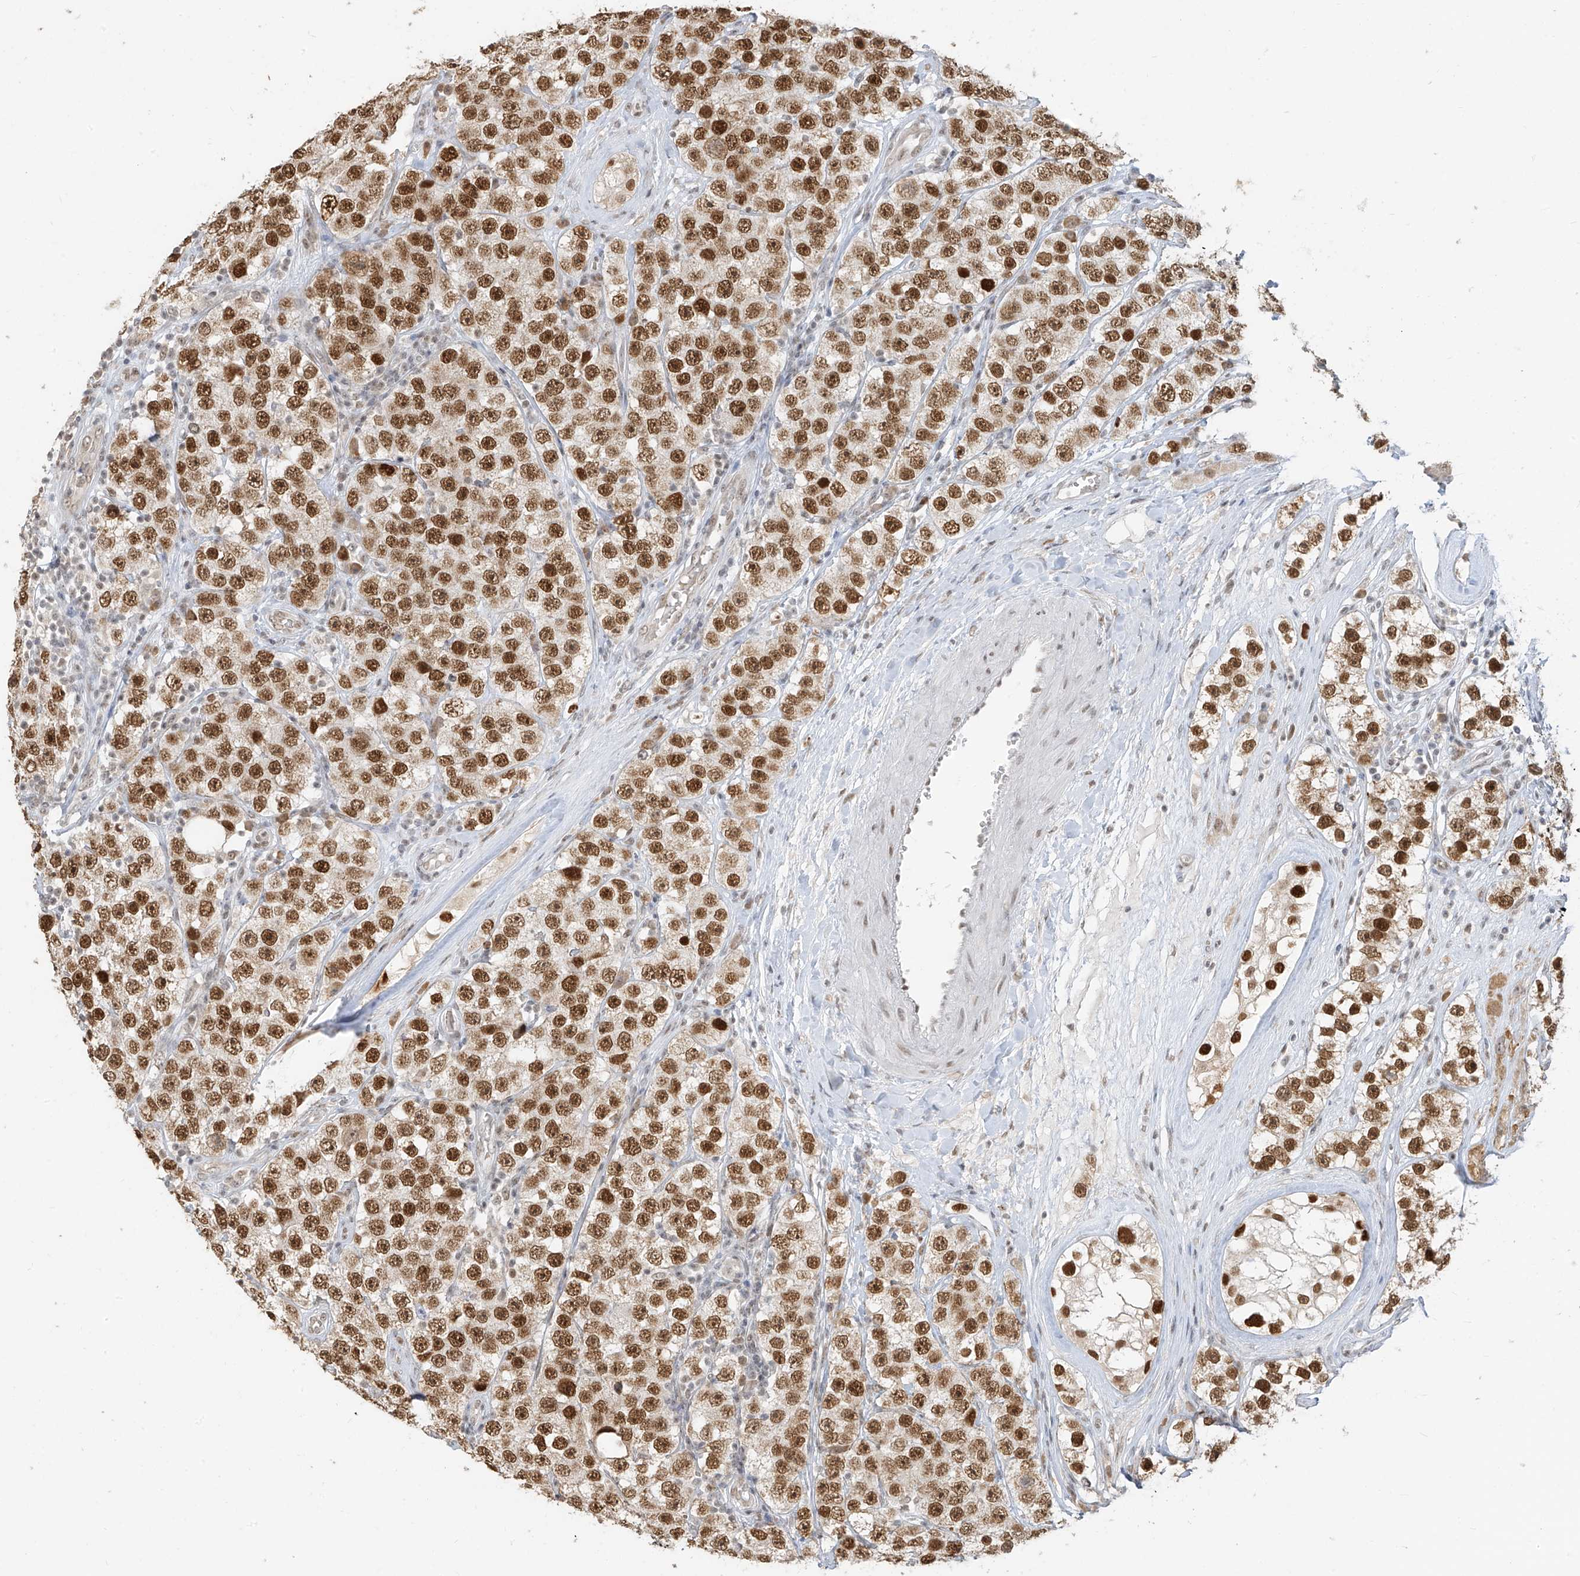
{"staining": {"intensity": "strong", "quantity": ">75%", "location": "nuclear"}, "tissue": "testis cancer", "cell_type": "Tumor cells", "image_type": "cancer", "snomed": [{"axis": "morphology", "description": "Seminoma, NOS"}, {"axis": "topography", "description": "Testis"}], "caption": "Tumor cells show high levels of strong nuclear expression in about >75% of cells in testis cancer.", "gene": "ZMYM2", "patient": {"sex": "male", "age": 28}}